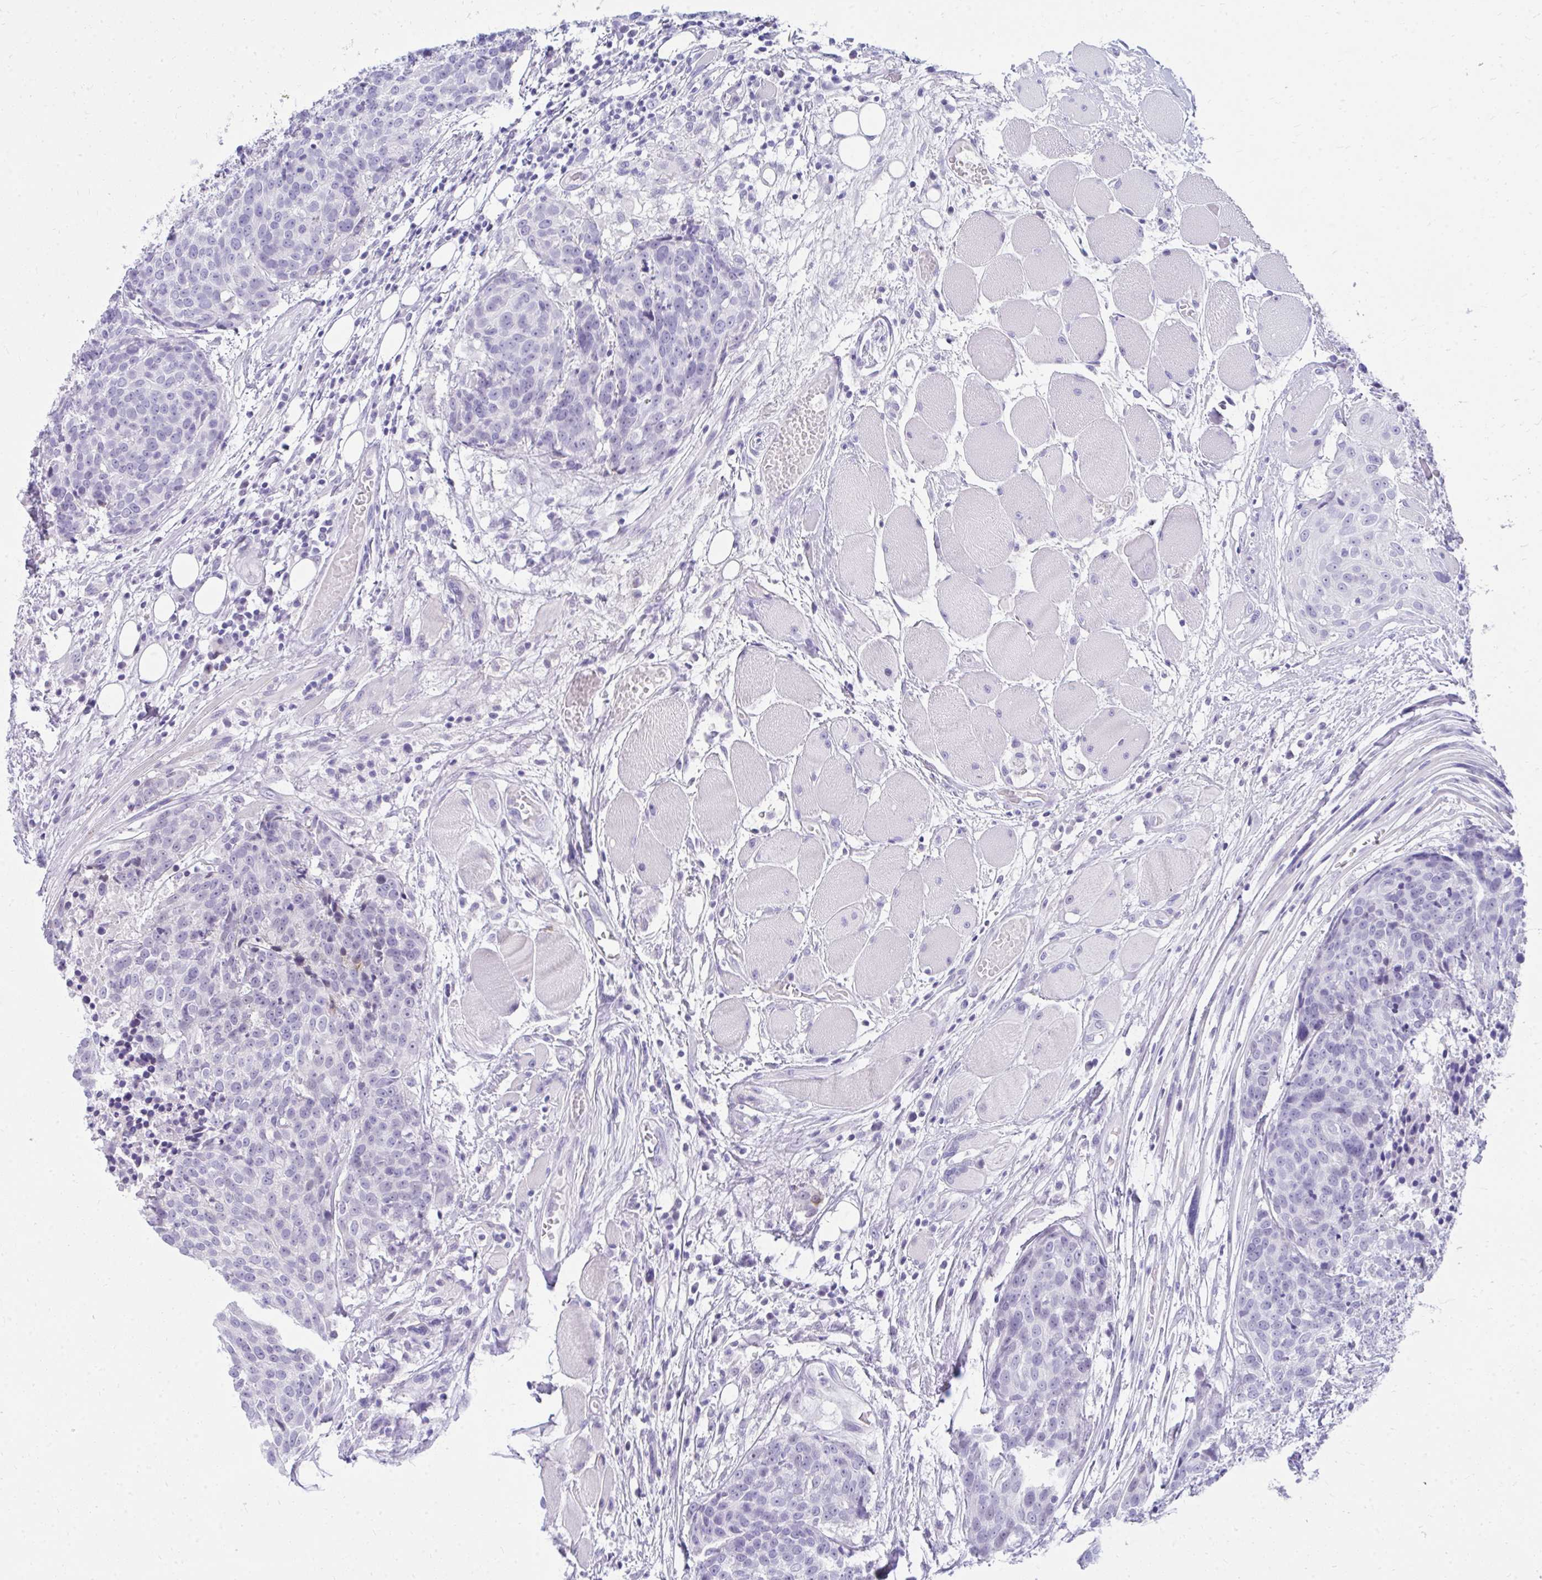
{"staining": {"intensity": "negative", "quantity": "none", "location": "none"}, "tissue": "head and neck cancer", "cell_type": "Tumor cells", "image_type": "cancer", "snomed": [{"axis": "morphology", "description": "Squamous cell carcinoma, NOS"}, {"axis": "topography", "description": "Oral tissue"}, {"axis": "topography", "description": "Head-Neck"}], "caption": "This image is of head and neck cancer (squamous cell carcinoma) stained with IHC to label a protein in brown with the nuclei are counter-stained blue. There is no positivity in tumor cells. (Brightfield microscopy of DAB (3,3'-diaminobenzidine) immunohistochemistry at high magnification).", "gene": "OR5F1", "patient": {"sex": "male", "age": 64}}